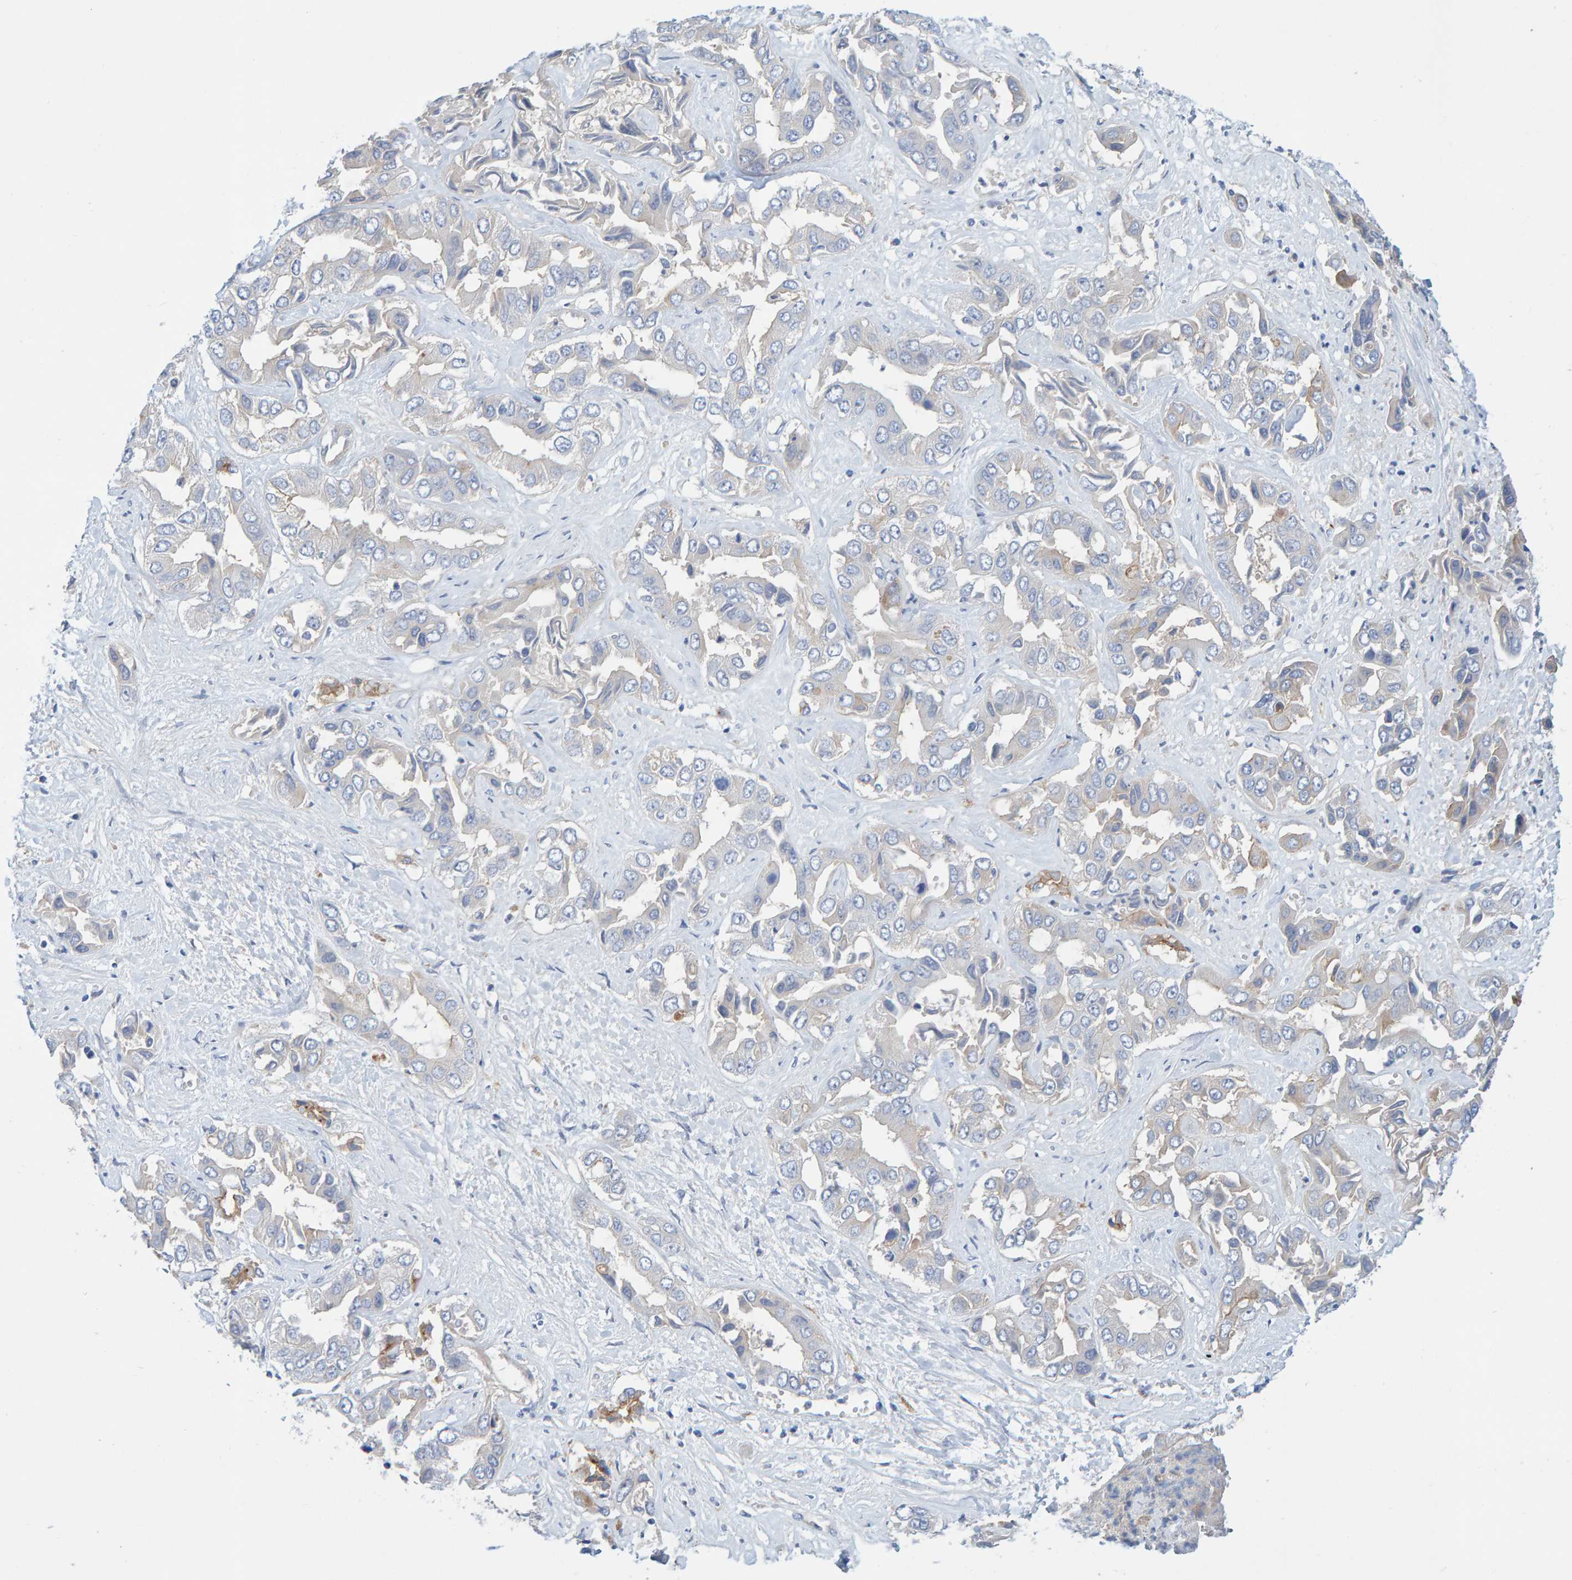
{"staining": {"intensity": "negative", "quantity": "none", "location": "none"}, "tissue": "liver cancer", "cell_type": "Tumor cells", "image_type": "cancer", "snomed": [{"axis": "morphology", "description": "Cholangiocarcinoma"}, {"axis": "topography", "description": "Liver"}], "caption": "A histopathology image of liver cancer stained for a protein demonstrates no brown staining in tumor cells. Nuclei are stained in blue.", "gene": "POLG2", "patient": {"sex": "female", "age": 52}}